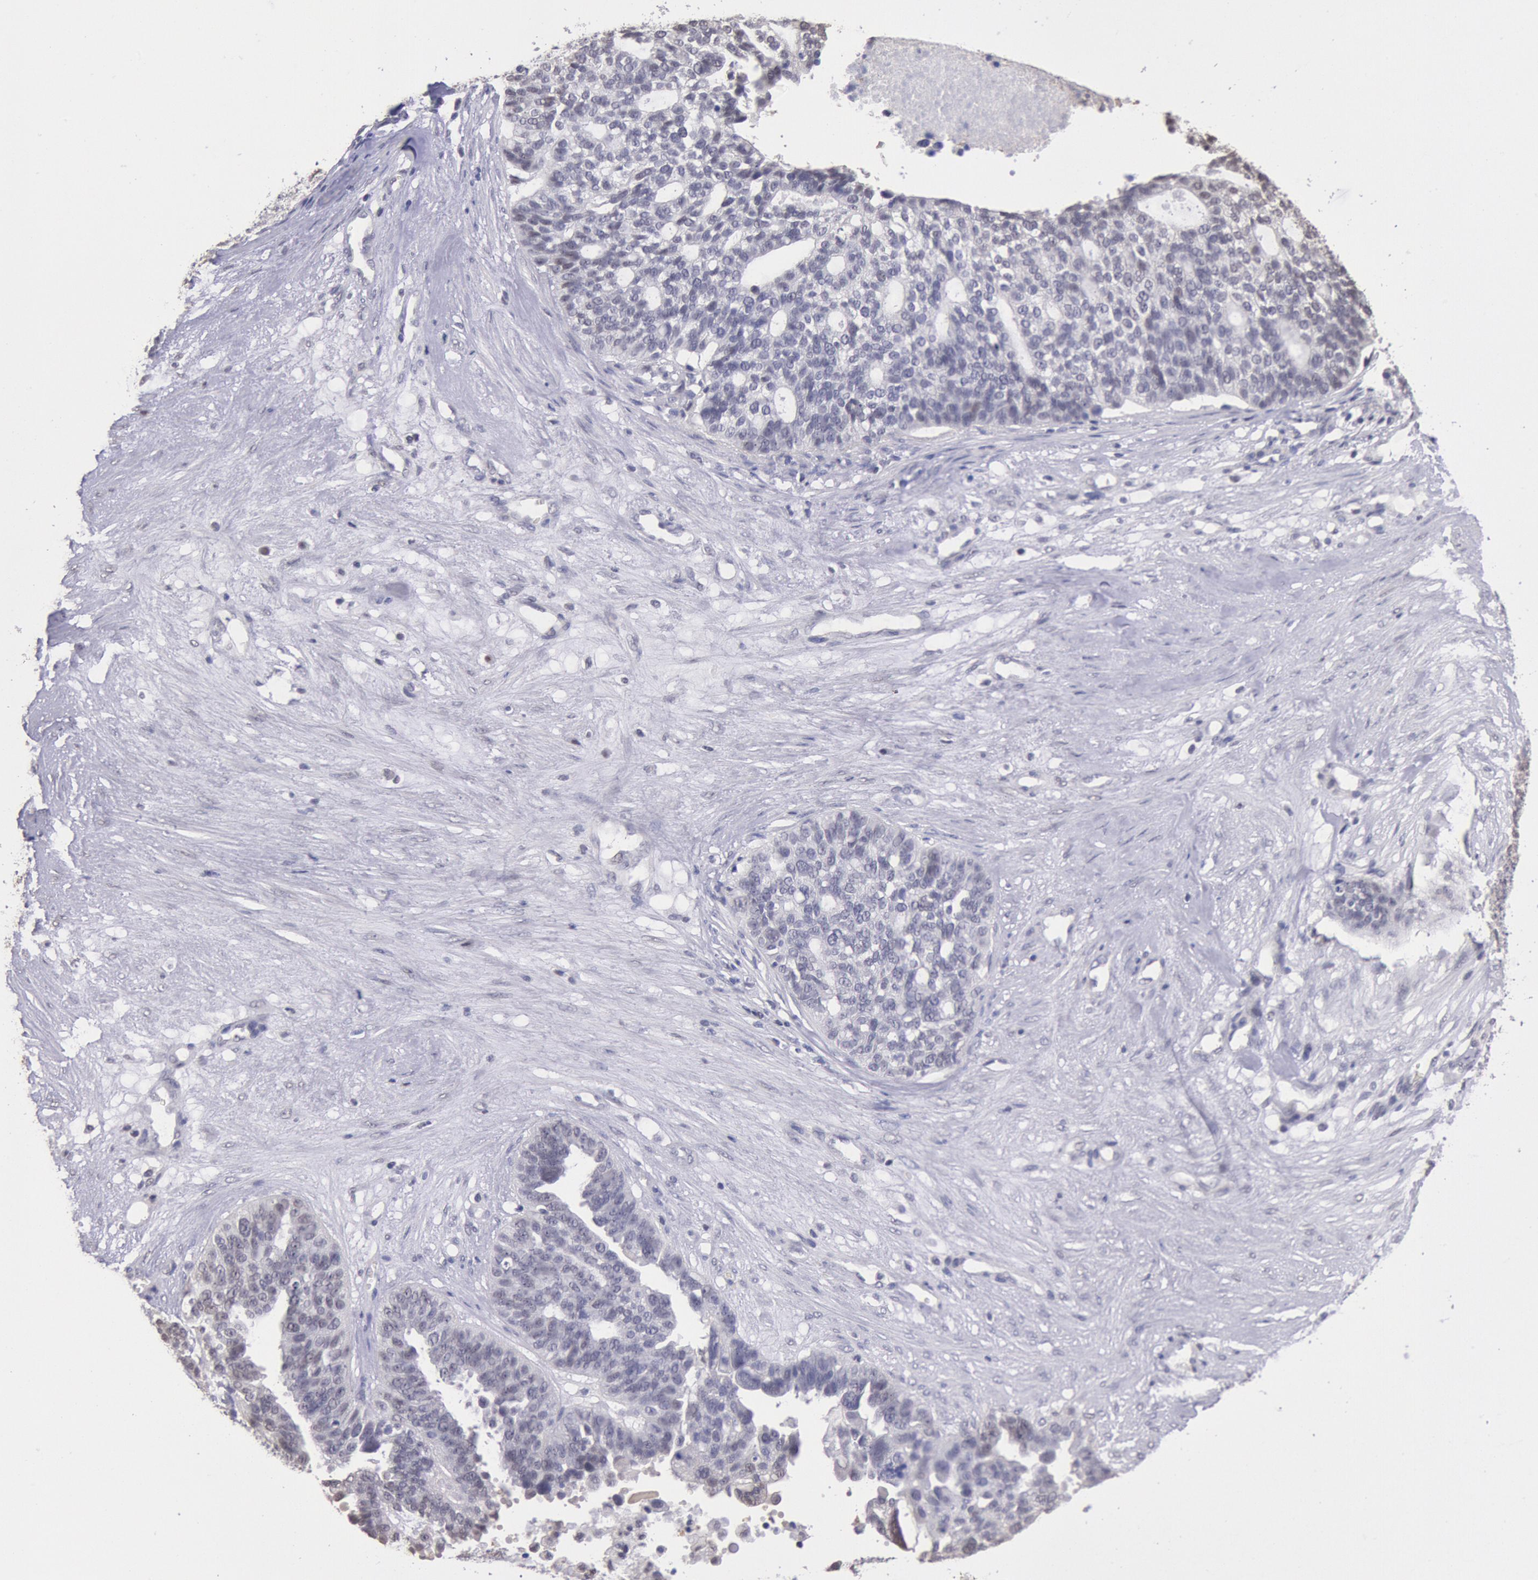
{"staining": {"intensity": "negative", "quantity": "none", "location": "none"}, "tissue": "ovarian cancer", "cell_type": "Tumor cells", "image_type": "cancer", "snomed": [{"axis": "morphology", "description": "Cystadenocarcinoma, serous, NOS"}, {"axis": "topography", "description": "Ovary"}], "caption": "This is an immunohistochemistry micrograph of ovarian cancer (serous cystadenocarcinoma). There is no staining in tumor cells.", "gene": "MYH7", "patient": {"sex": "female", "age": 59}}